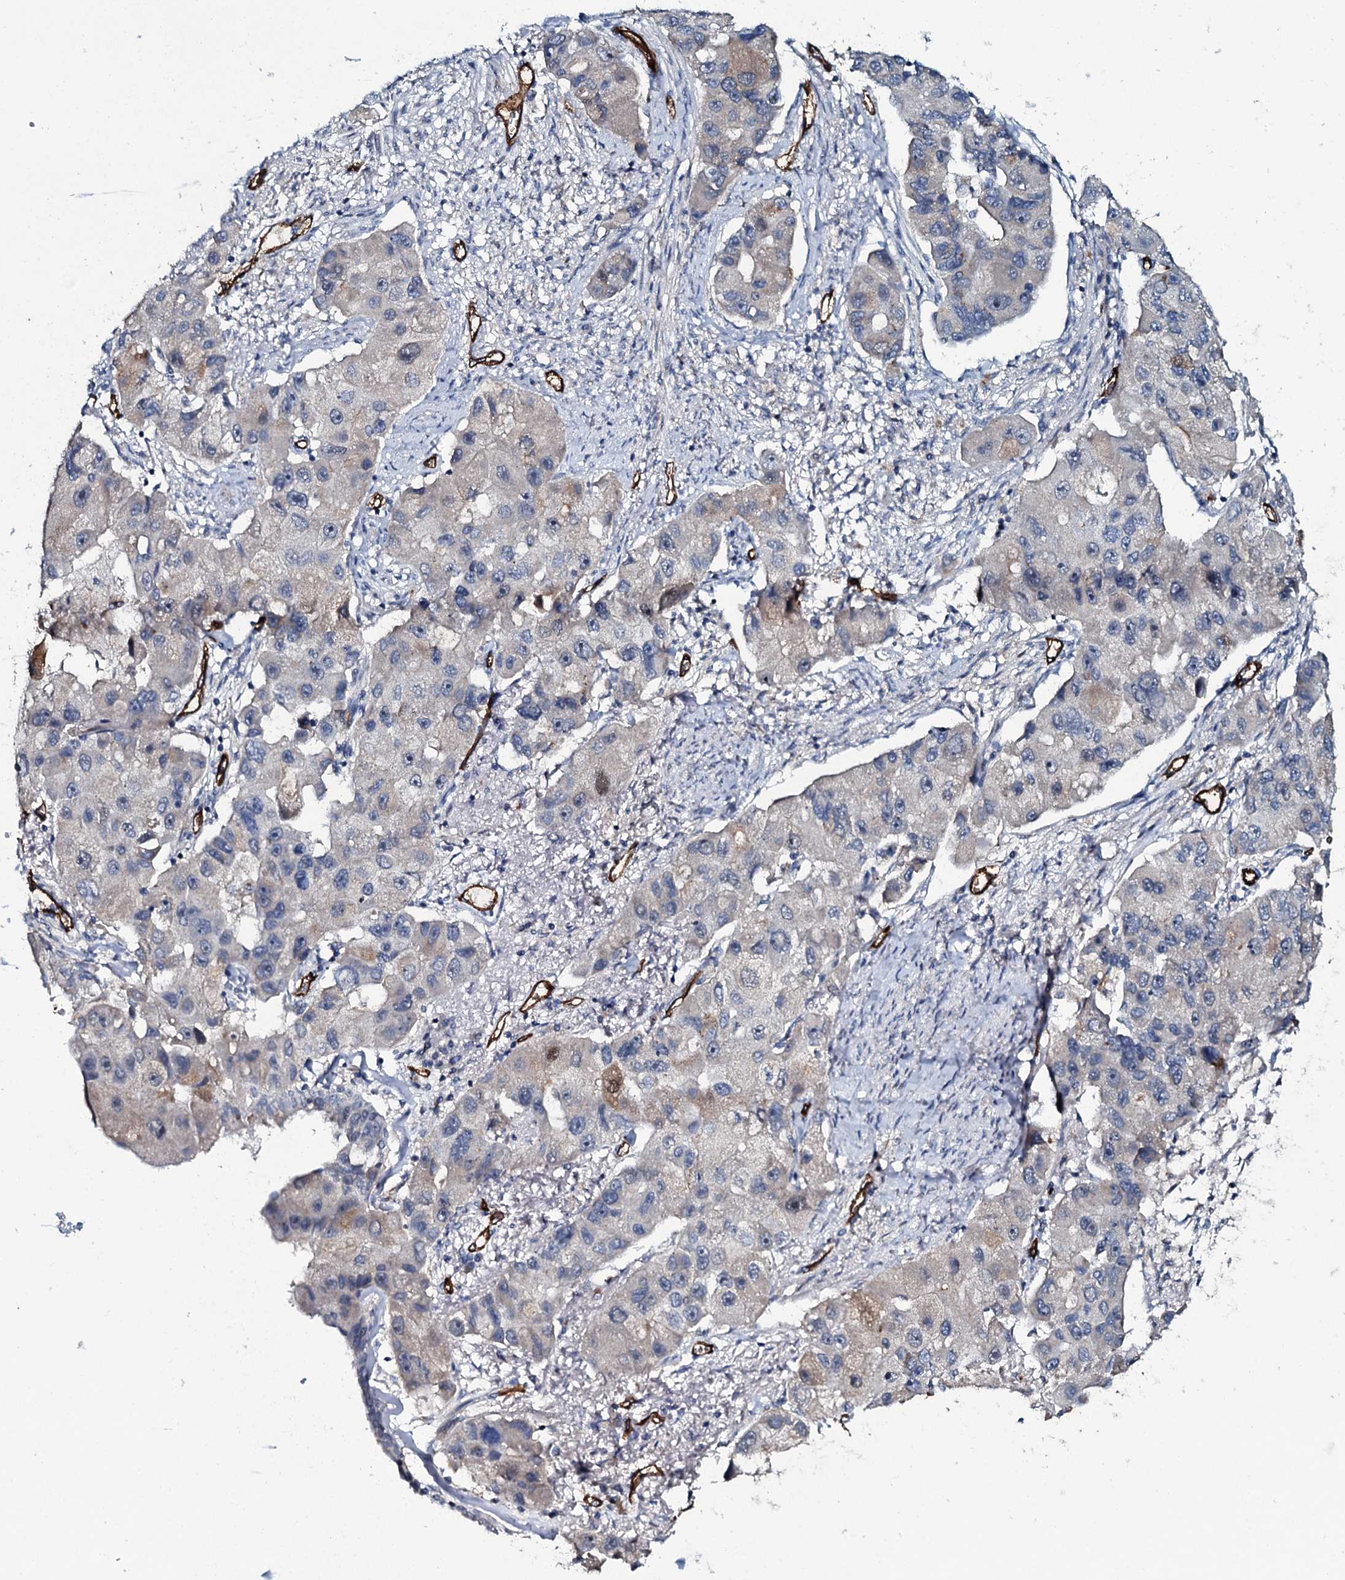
{"staining": {"intensity": "negative", "quantity": "none", "location": "none"}, "tissue": "lung cancer", "cell_type": "Tumor cells", "image_type": "cancer", "snomed": [{"axis": "morphology", "description": "Adenocarcinoma, NOS"}, {"axis": "topography", "description": "Lung"}], "caption": "Immunohistochemical staining of human lung adenocarcinoma displays no significant expression in tumor cells.", "gene": "CLEC14A", "patient": {"sex": "female", "age": 54}}